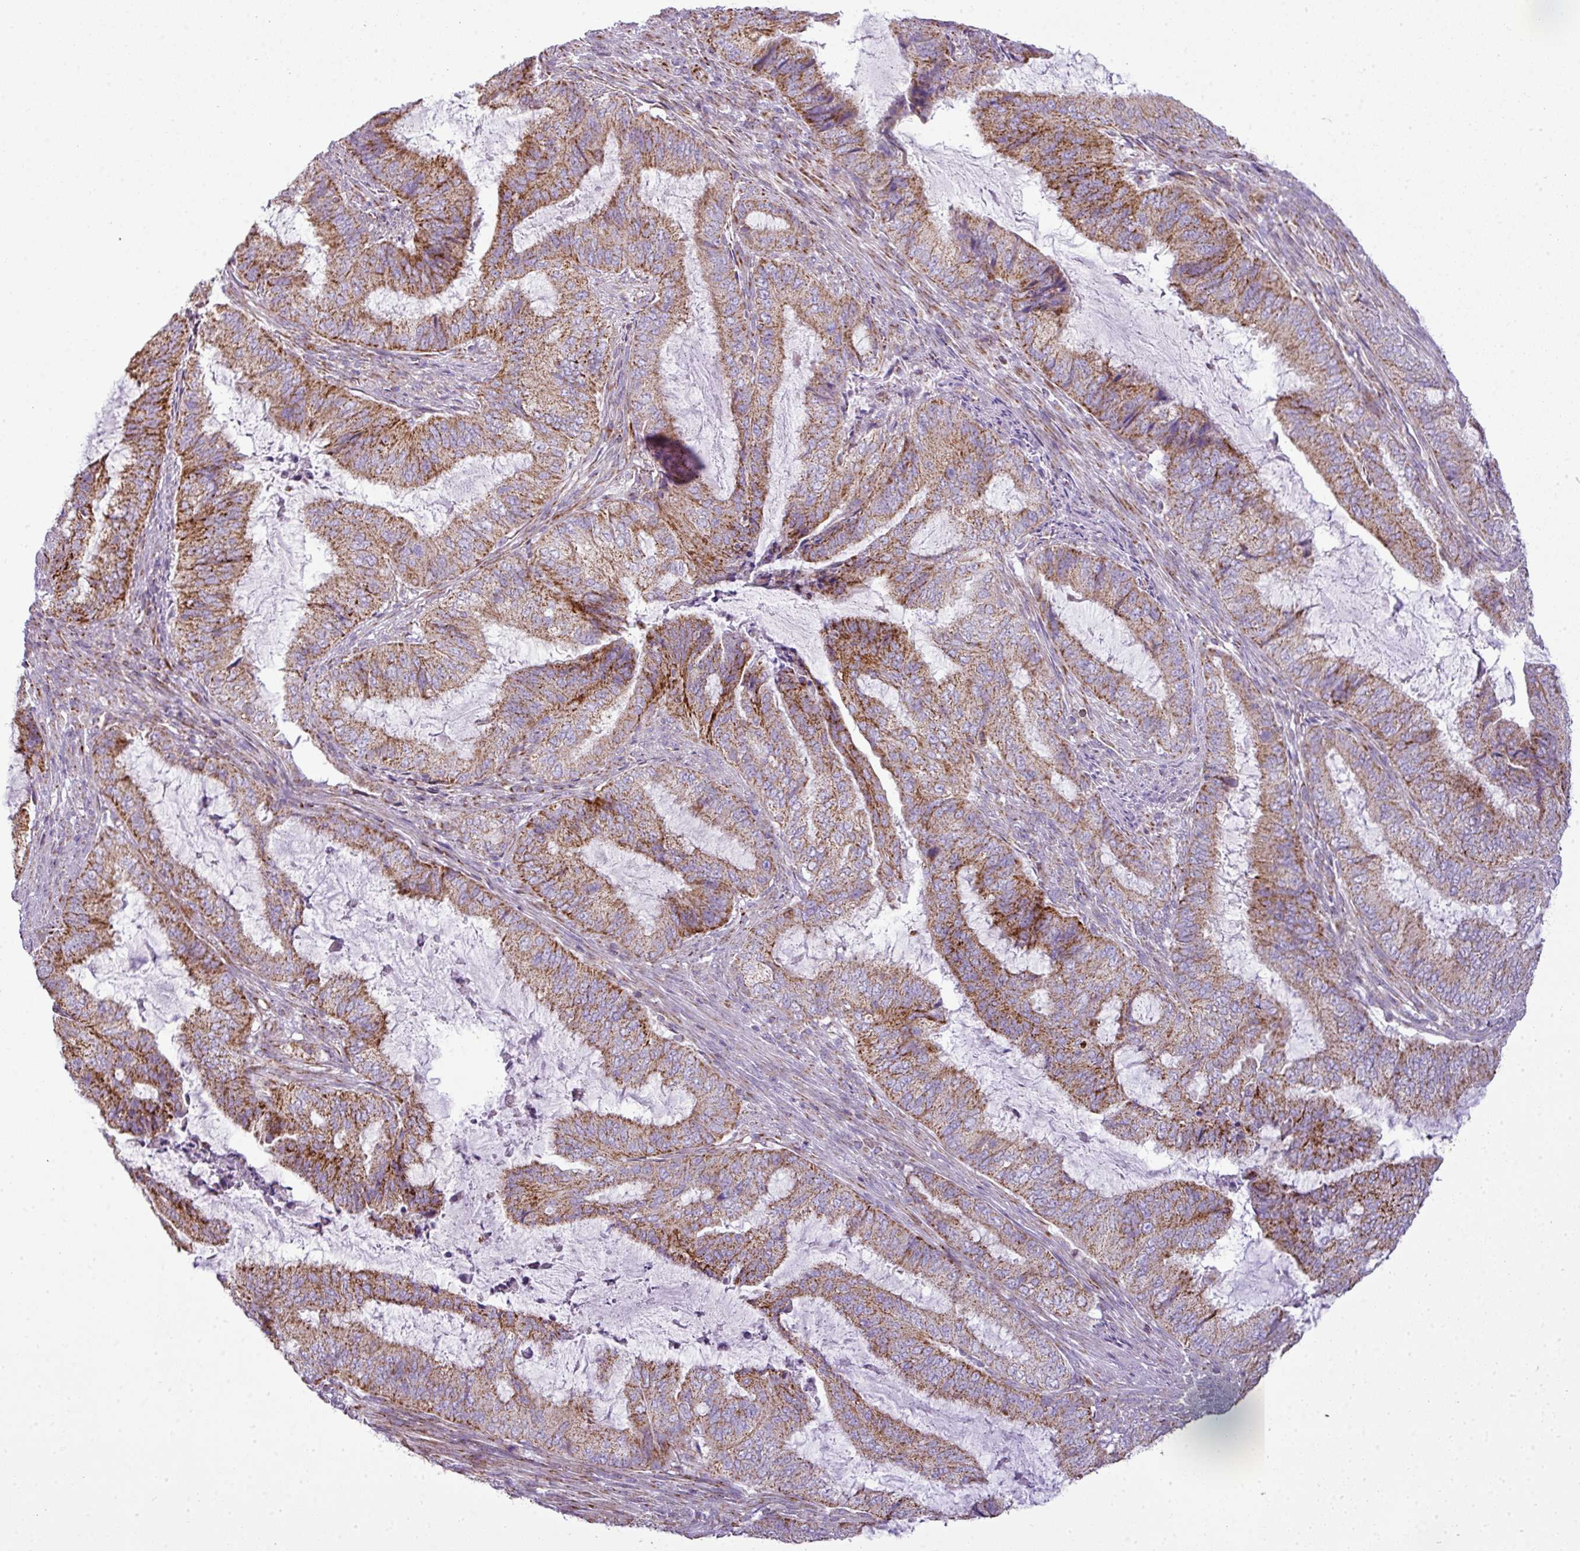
{"staining": {"intensity": "strong", "quantity": ">75%", "location": "cytoplasmic/membranous"}, "tissue": "endometrial cancer", "cell_type": "Tumor cells", "image_type": "cancer", "snomed": [{"axis": "morphology", "description": "Adenocarcinoma, NOS"}, {"axis": "topography", "description": "Endometrium"}], "caption": "IHC of human endometrial cancer shows high levels of strong cytoplasmic/membranous positivity in about >75% of tumor cells.", "gene": "ZNF81", "patient": {"sex": "female", "age": 51}}